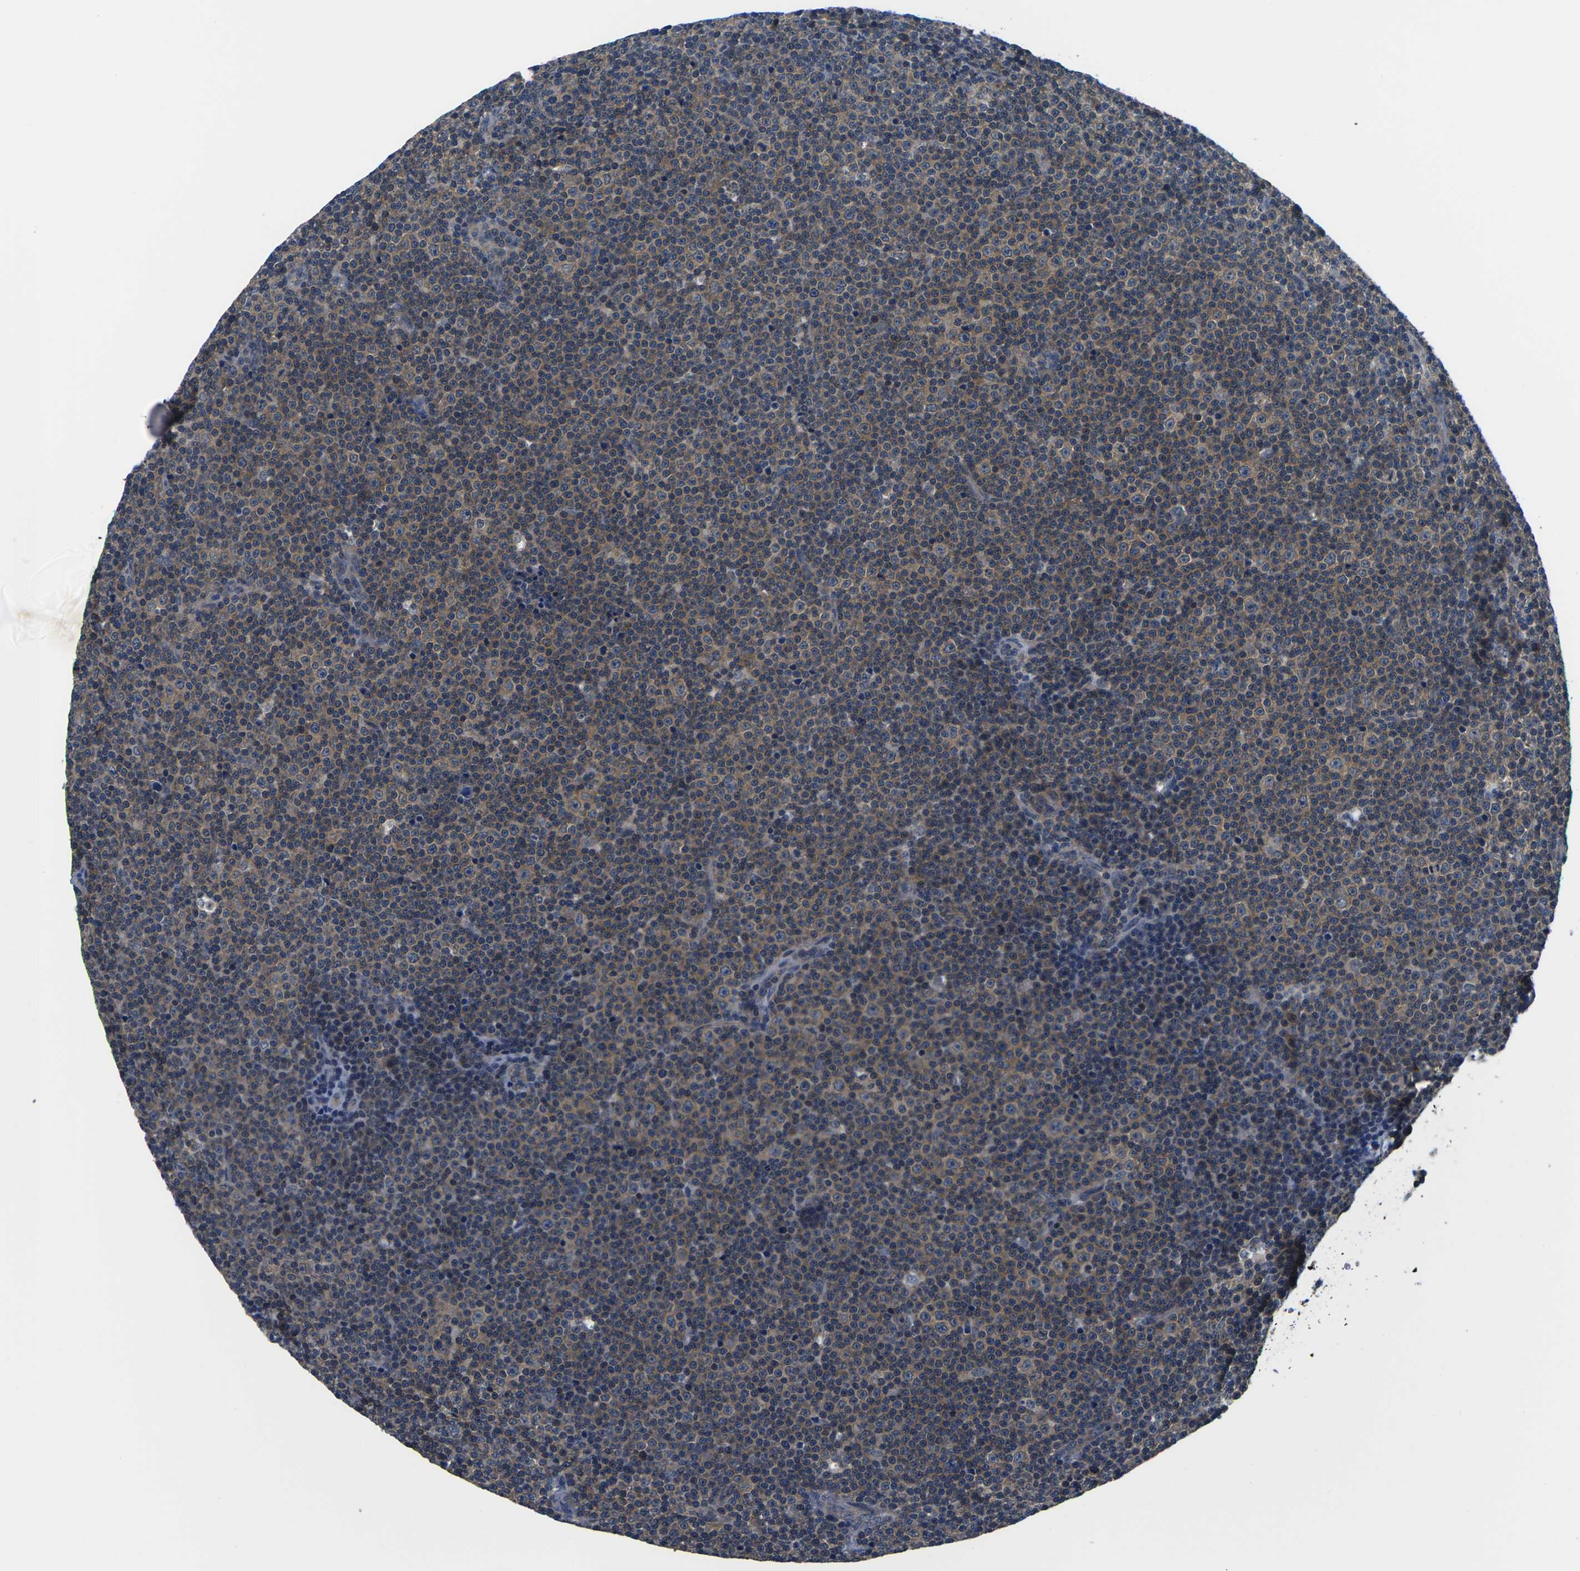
{"staining": {"intensity": "moderate", "quantity": ">75%", "location": "cytoplasmic/membranous"}, "tissue": "lymphoma", "cell_type": "Tumor cells", "image_type": "cancer", "snomed": [{"axis": "morphology", "description": "Malignant lymphoma, non-Hodgkin's type, Low grade"}, {"axis": "topography", "description": "Lymph node"}], "caption": "Immunohistochemistry staining of lymphoma, which shows medium levels of moderate cytoplasmic/membranous staining in approximately >75% of tumor cells indicating moderate cytoplasmic/membranous protein positivity. The staining was performed using DAB (3,3'-diaminobenzidine) (brown) for protein detection and nuclei were counterstained in hematoxylin (blue).", "gene": "GSK3B", "patient": {"sex": "female", "age": 67}}